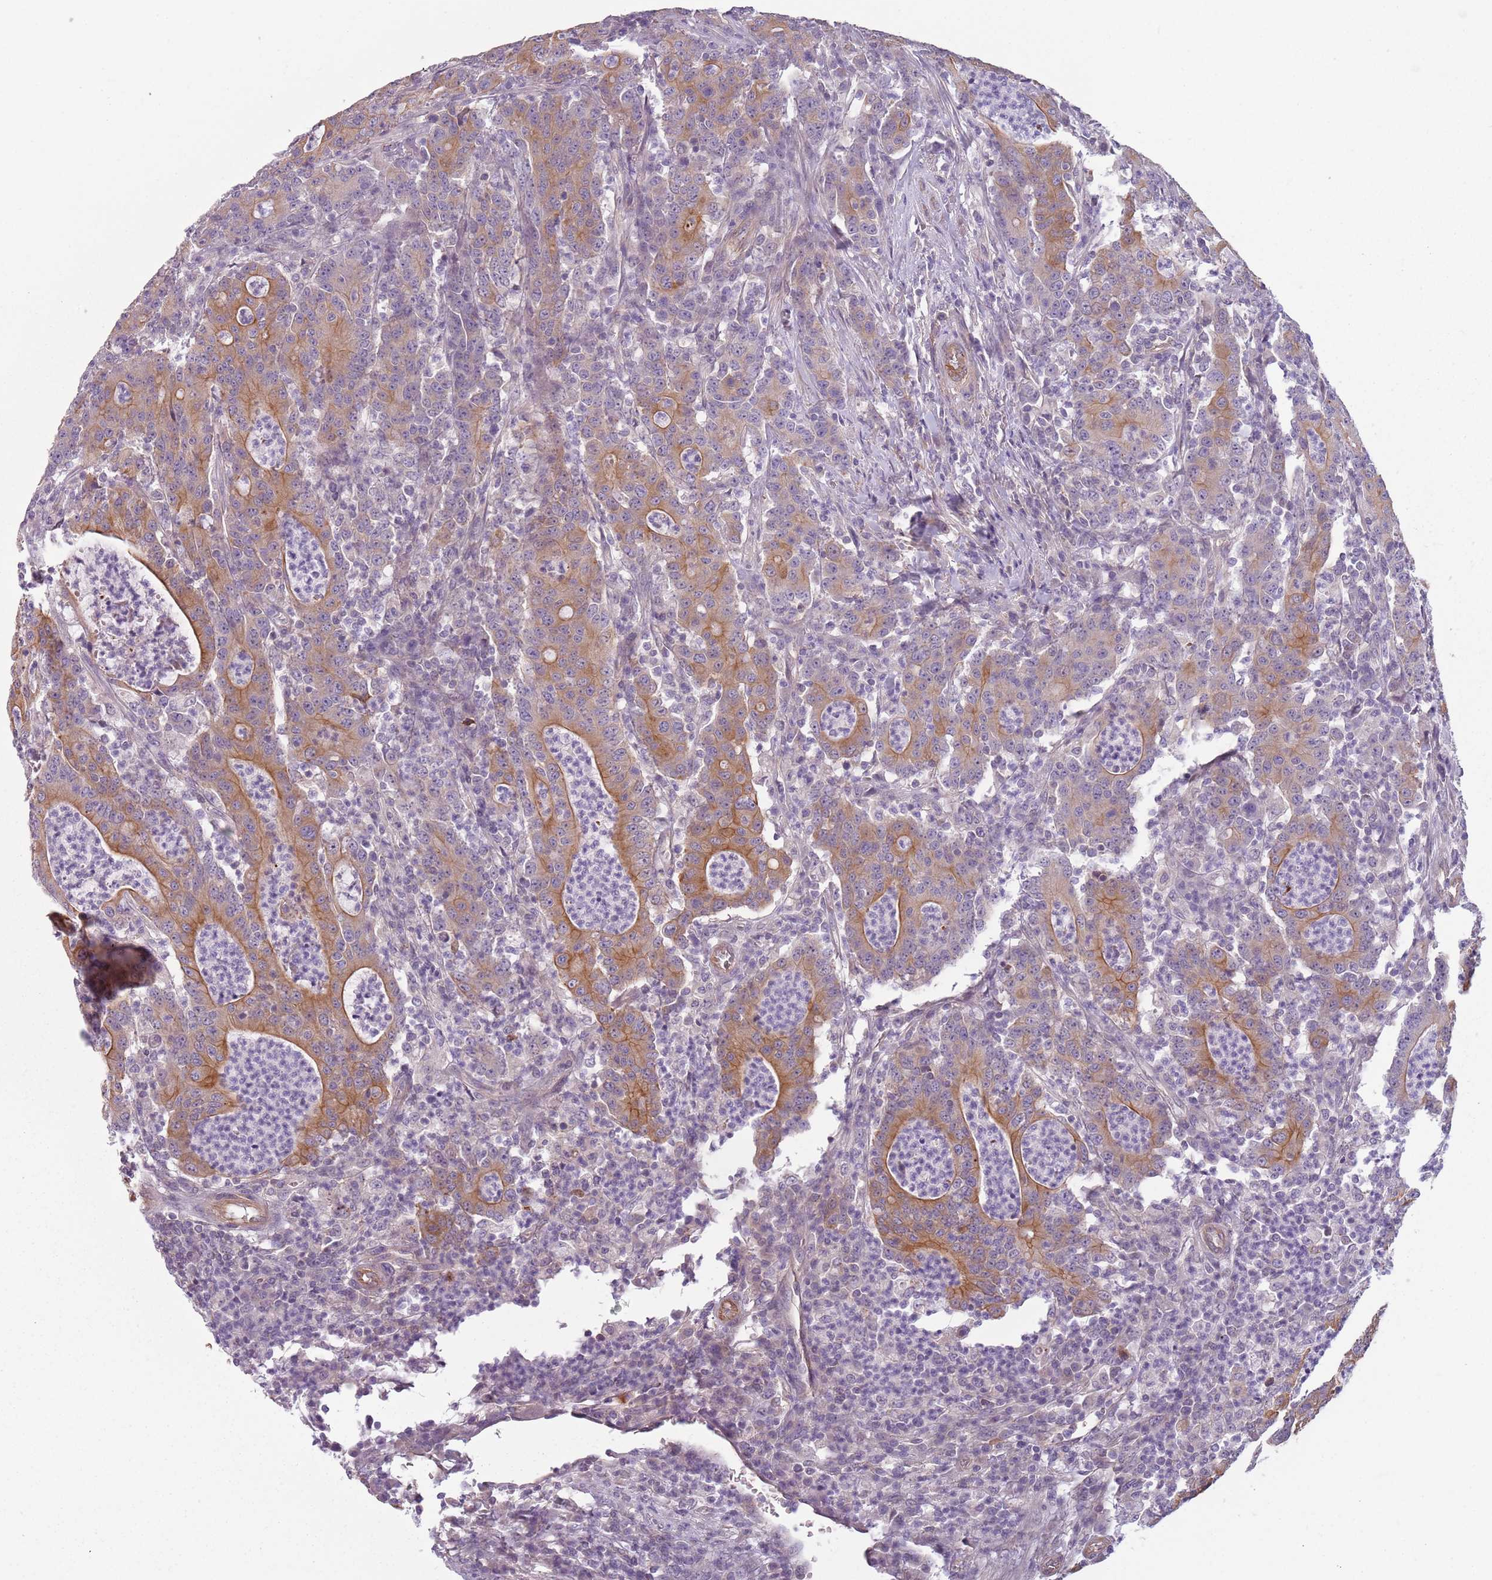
{"staining": {"intensity": "moderate", "quantity": "25%-75%", "location": "cytoplasmic/membranous"}, "tissue": "colorectal cancer", "cell_type": "Tumor cells", "image_type": "cancer", "snomed": [{"axis": "morphology", "description": "Adenocarcinoma, NOS"}, {"axis": "topography", "description": "Colon"}], "caption": "A medium amount of moderate cytoplasmic/membranous expression is appreciated in approximately 25%-75% of tumor cells in colorectal cancer tissue. (Stains: DAB in brown, nuclei in blue, Microscopy: brightfield microscopy at high magnification).", "gene": "TLCD2", "patient": {"sex": "male", "age": 83}}